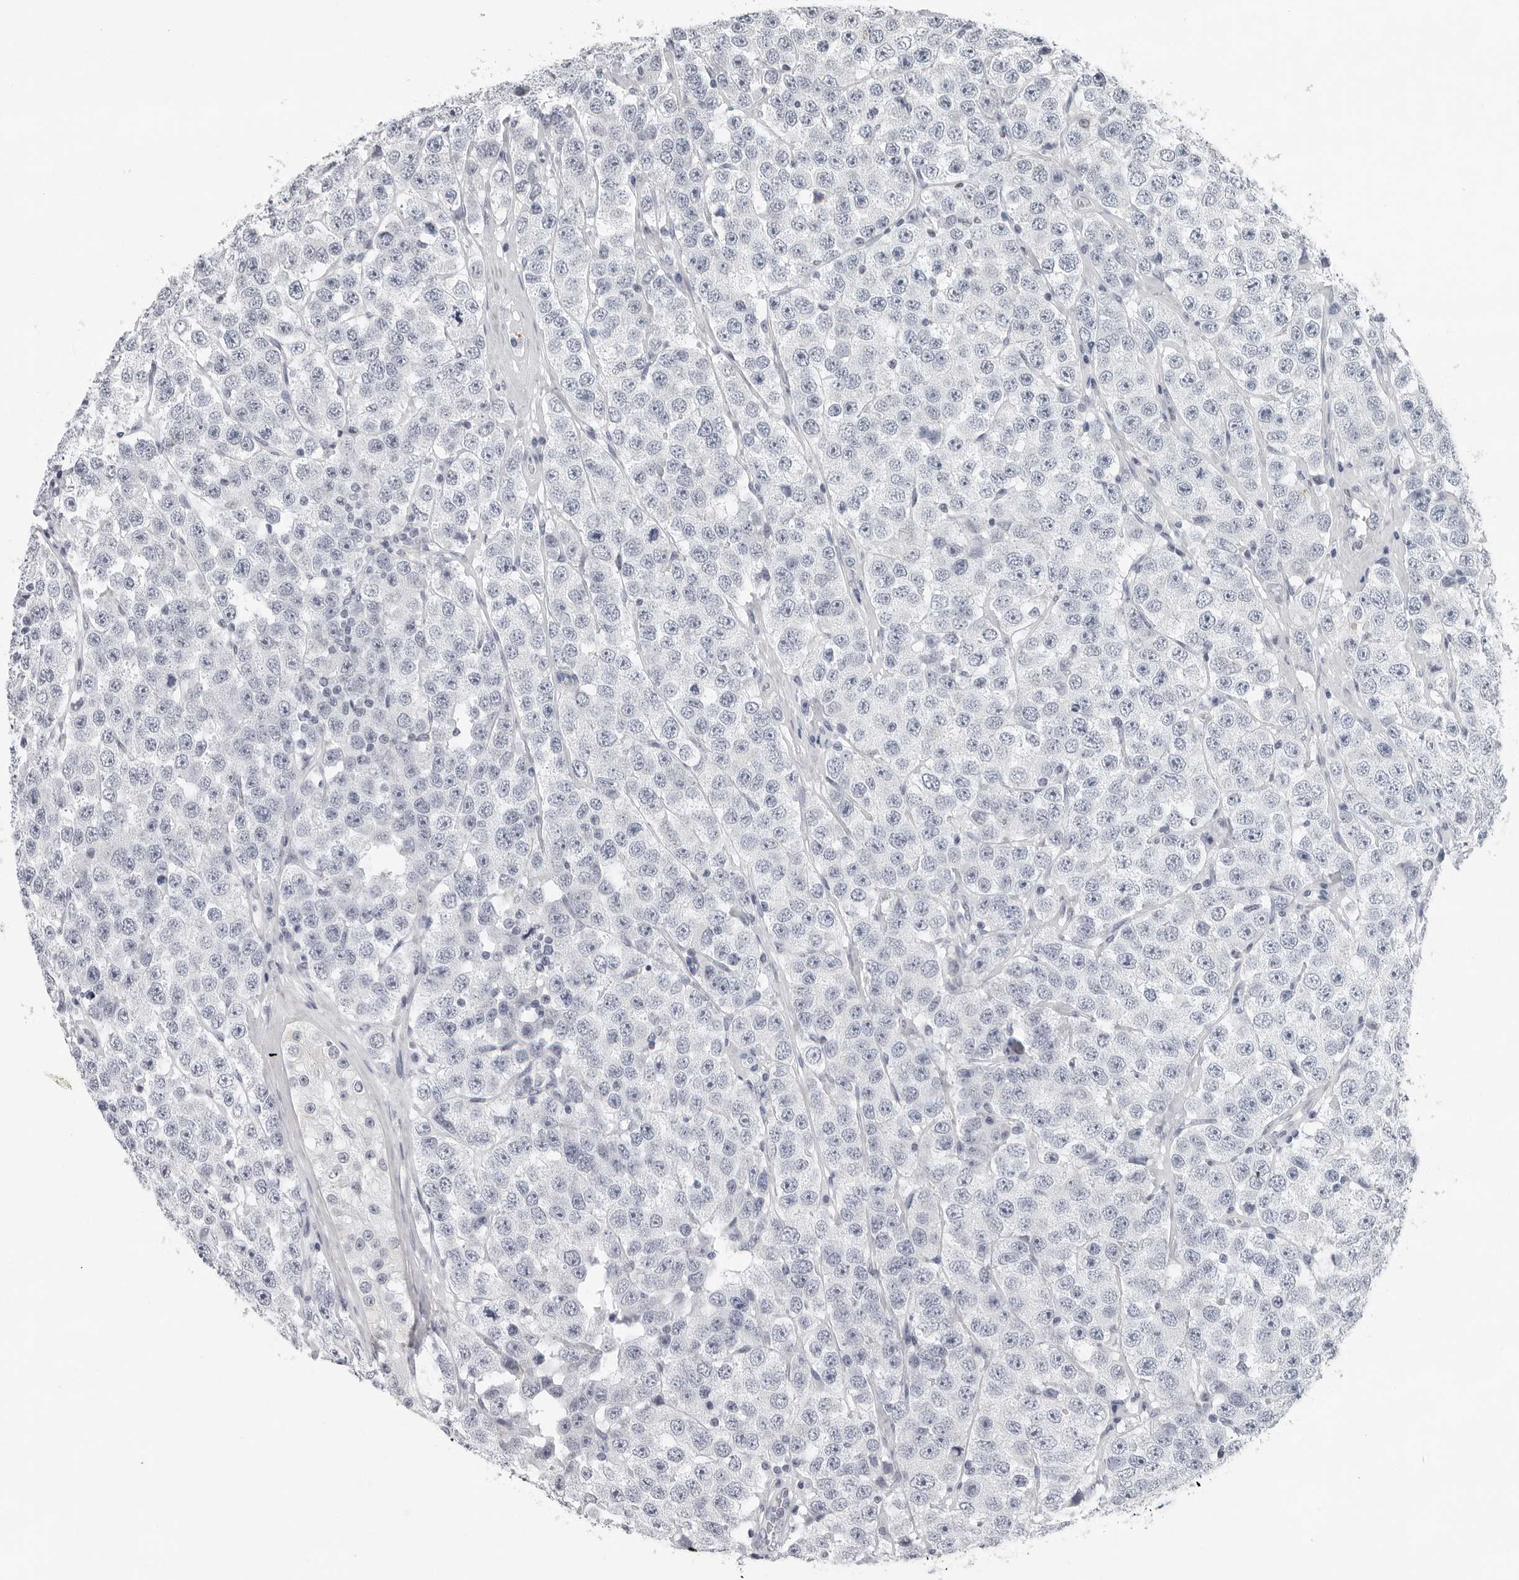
{"staining": {"intensity": "negative", "quantity": "none", "location": "none"}, "tissue": "testis cancer", "cell_type": "Tumor cells", "image_type": "cancer", "snomed": [{"axis": "morphology", "description": "Seminoma, NOS"}, {"axis": "topography", "description": "Testis"}], "caption": "Immunohistochemistry (IHC) of human testis cancer (seminoma) displays no staining in tumor cells.", "gene": "CCDC28B", "patient": {"sex": "male", "age": 28}}